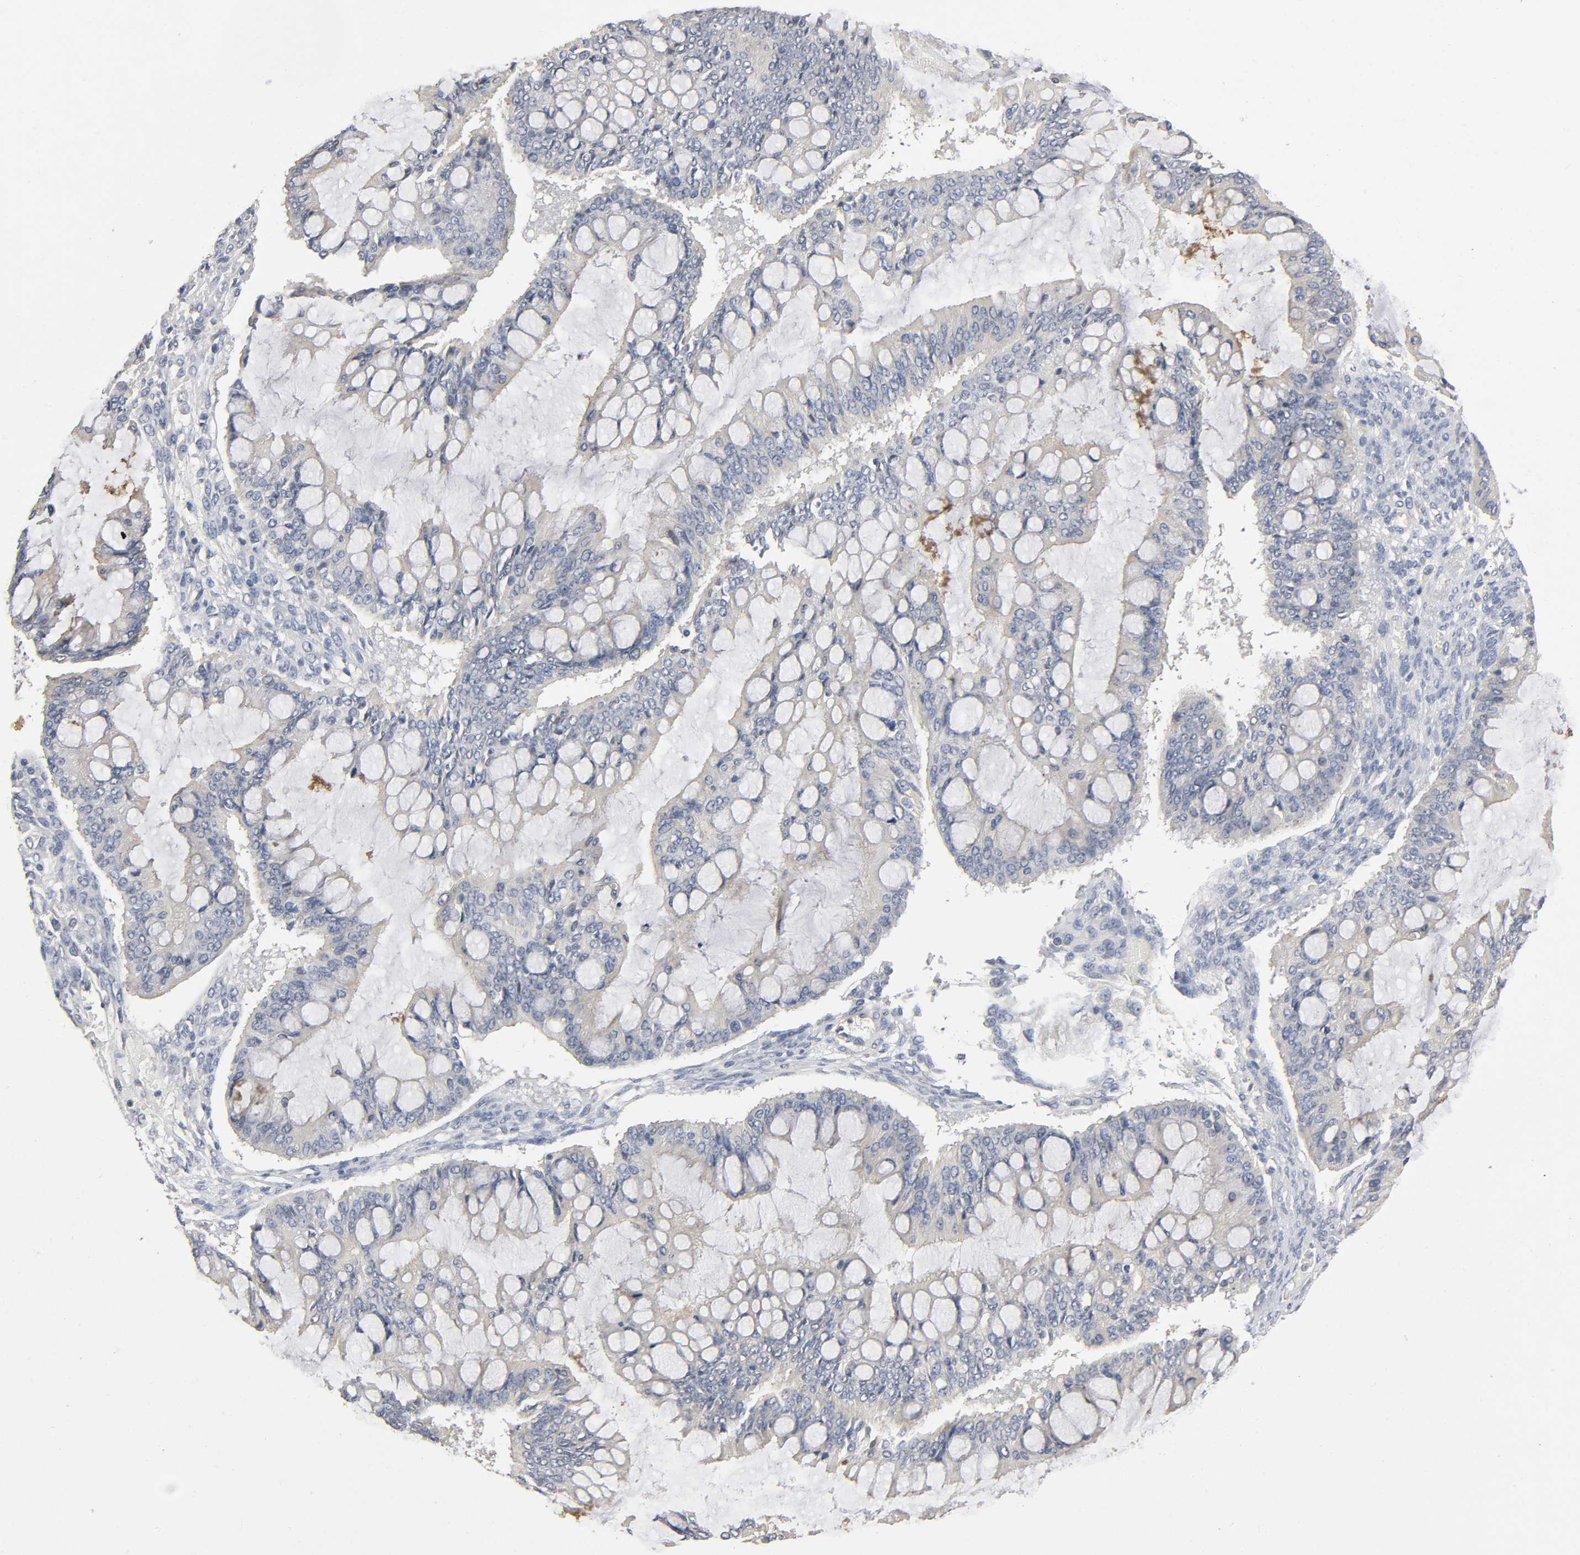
{"staining": {"intensity": "weak", "quantity": "25%-75%", "location": "cytoplasmic/membranous"}, "tissue": "ovarian cancer", "cell_type": "Tumor cells", "image_type": "cancer", "snomed": [{"axis": "morphology", "description": "Cystadenocarcinoma, mucinous, NOS"}, {"axis": "topography", "description": "Ovary"}], "caption": "Protein expression analysis of human ovarian mucinous cystadenocarcinoma reveals weak cytoplasmic/membranous positivity in approximately 25%-75% of tumor cells.", "gene": "SLC10A2", "patient": {"sex": "female", "age": 73}}